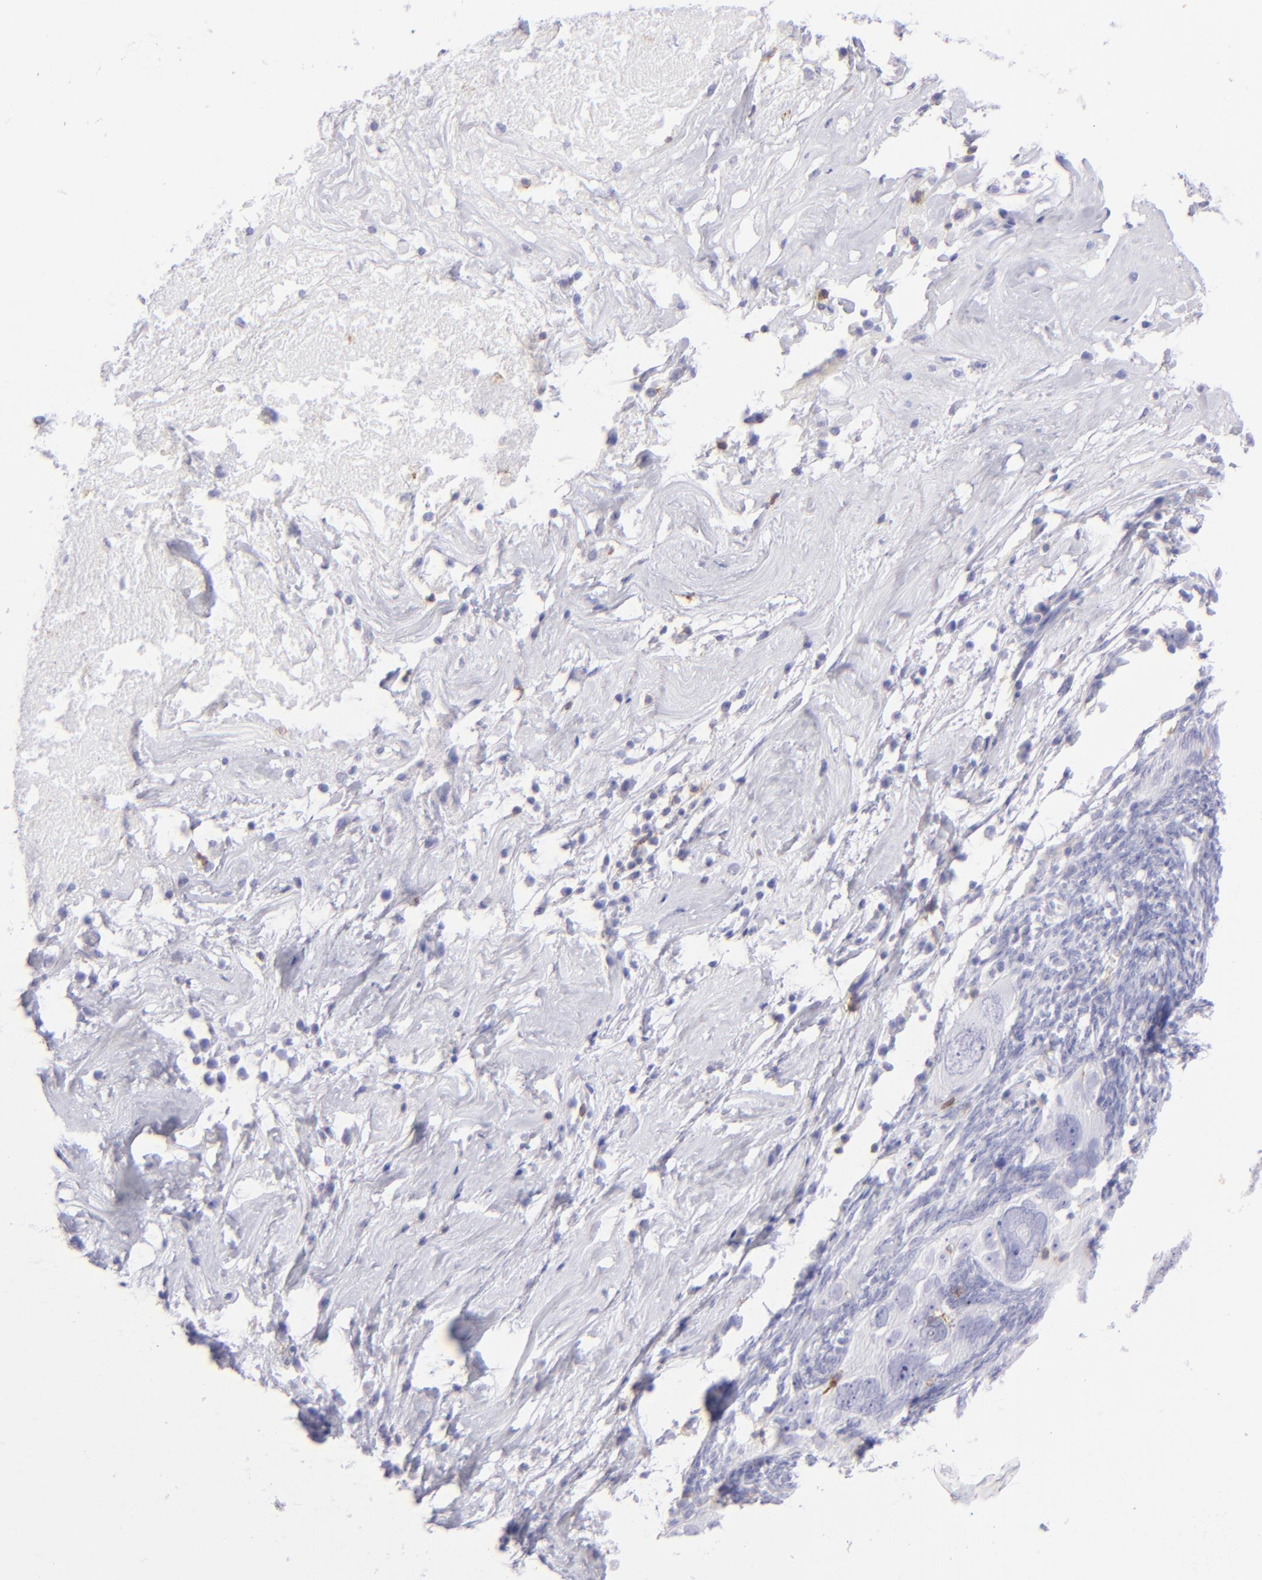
{"staining": {"intensity": "negative", "quantity": "none", "location": "none"}, "tissue": "ovarian cancer", "cell_type": "Tumor cells", "image_type": "cancer", "snomed": [{"axis": "morphology", "description": "Normal tissue, NOS"}, {"axis": "morphology", "description": "Cystadenocarcinoma, serous, NOS"}, {"axis": "topography", "description": "Ovary"}], "caption": "Immunohistochemistry (IHC) of human ovarian serous cystadenocarcinoma displays no positivity in tumor cells. Brightfield microscopy of IHC stained with DAB (brown) and hematoxylin (blue), captured at high magnification.", "gene": "CD69", "patient": {"sex": "female", "age": 62}}